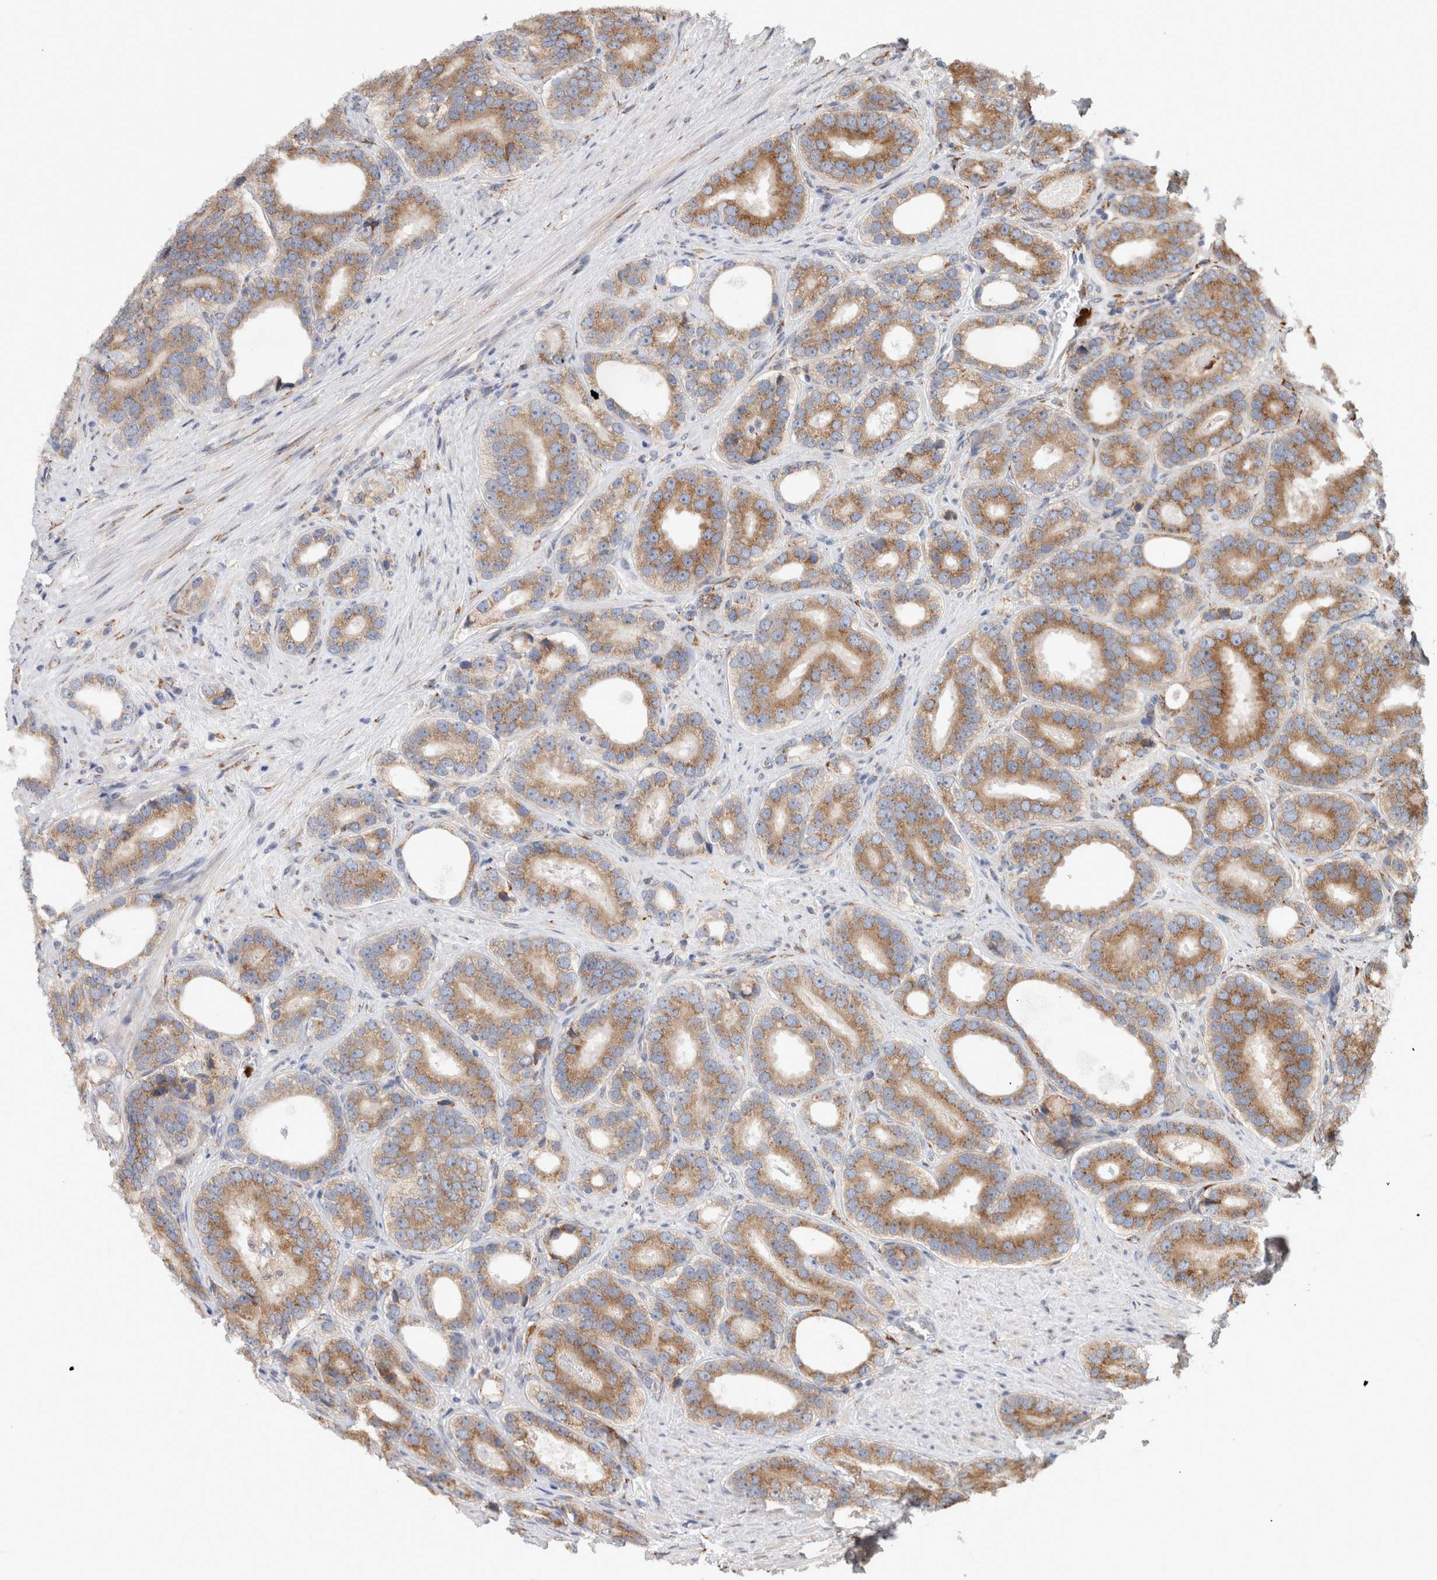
{"staining": {"intensity": "moderate", "quantity": ">75%", "location": "cytoplasmic/membranous"}, "tissue": "prostate cancer", "cell_type": "Tumor cells", "image_type": "cancer", "snomed": [{"axis": "morphology", "description": "Adenocarcinoma, High grade"}, {"axis": "topography", "description": "Prostate"}], "caption": "Prostate cancer stained with a protein marker demonstrates moderate staining in tumor cells.", "gene": "P4HA1", "patient": {"sex": "male", "age": 56}}